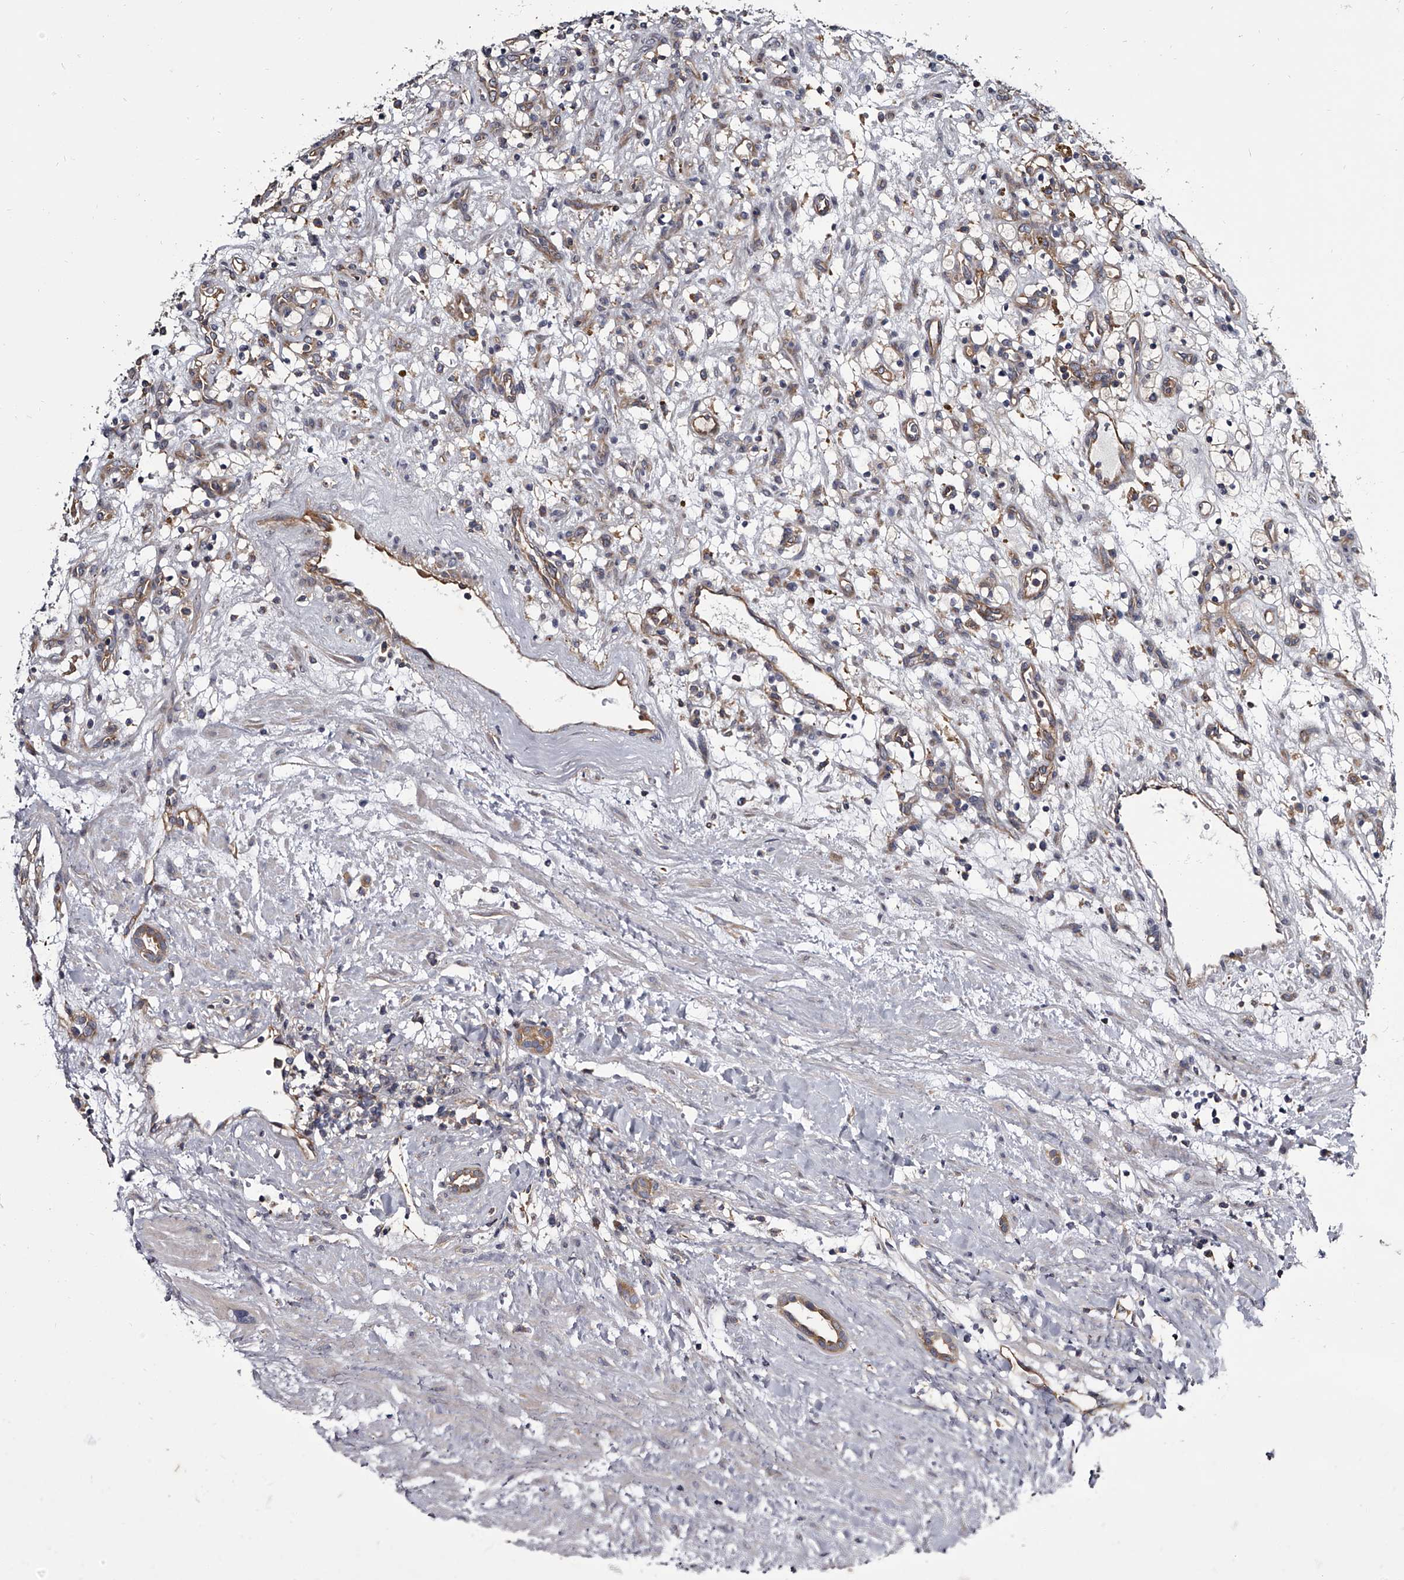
{"staining": {"intensity": "negative", "quantity": "none", "location": "none"}, "tissue": "renal cancer", "cell_type": "Tumor cells", "image_type": "cancer", "snomed": [{"axis": "morphology", "description": "Adenocarcinoma, NOS"}, {"axis": "topography", "description": "Kidney"}], "caption": "DAB (3,3'-diaminobenzidine) immunohistochemical staining of human renal cancer (adenocarcinoma) demonstrates no significant staining in tumor cells. (DAB (3,3'-diaminobenzidine) IHC, high magnification).", "gene": "GAPVD1", "patient": {"sex": "female", "age": 57}}